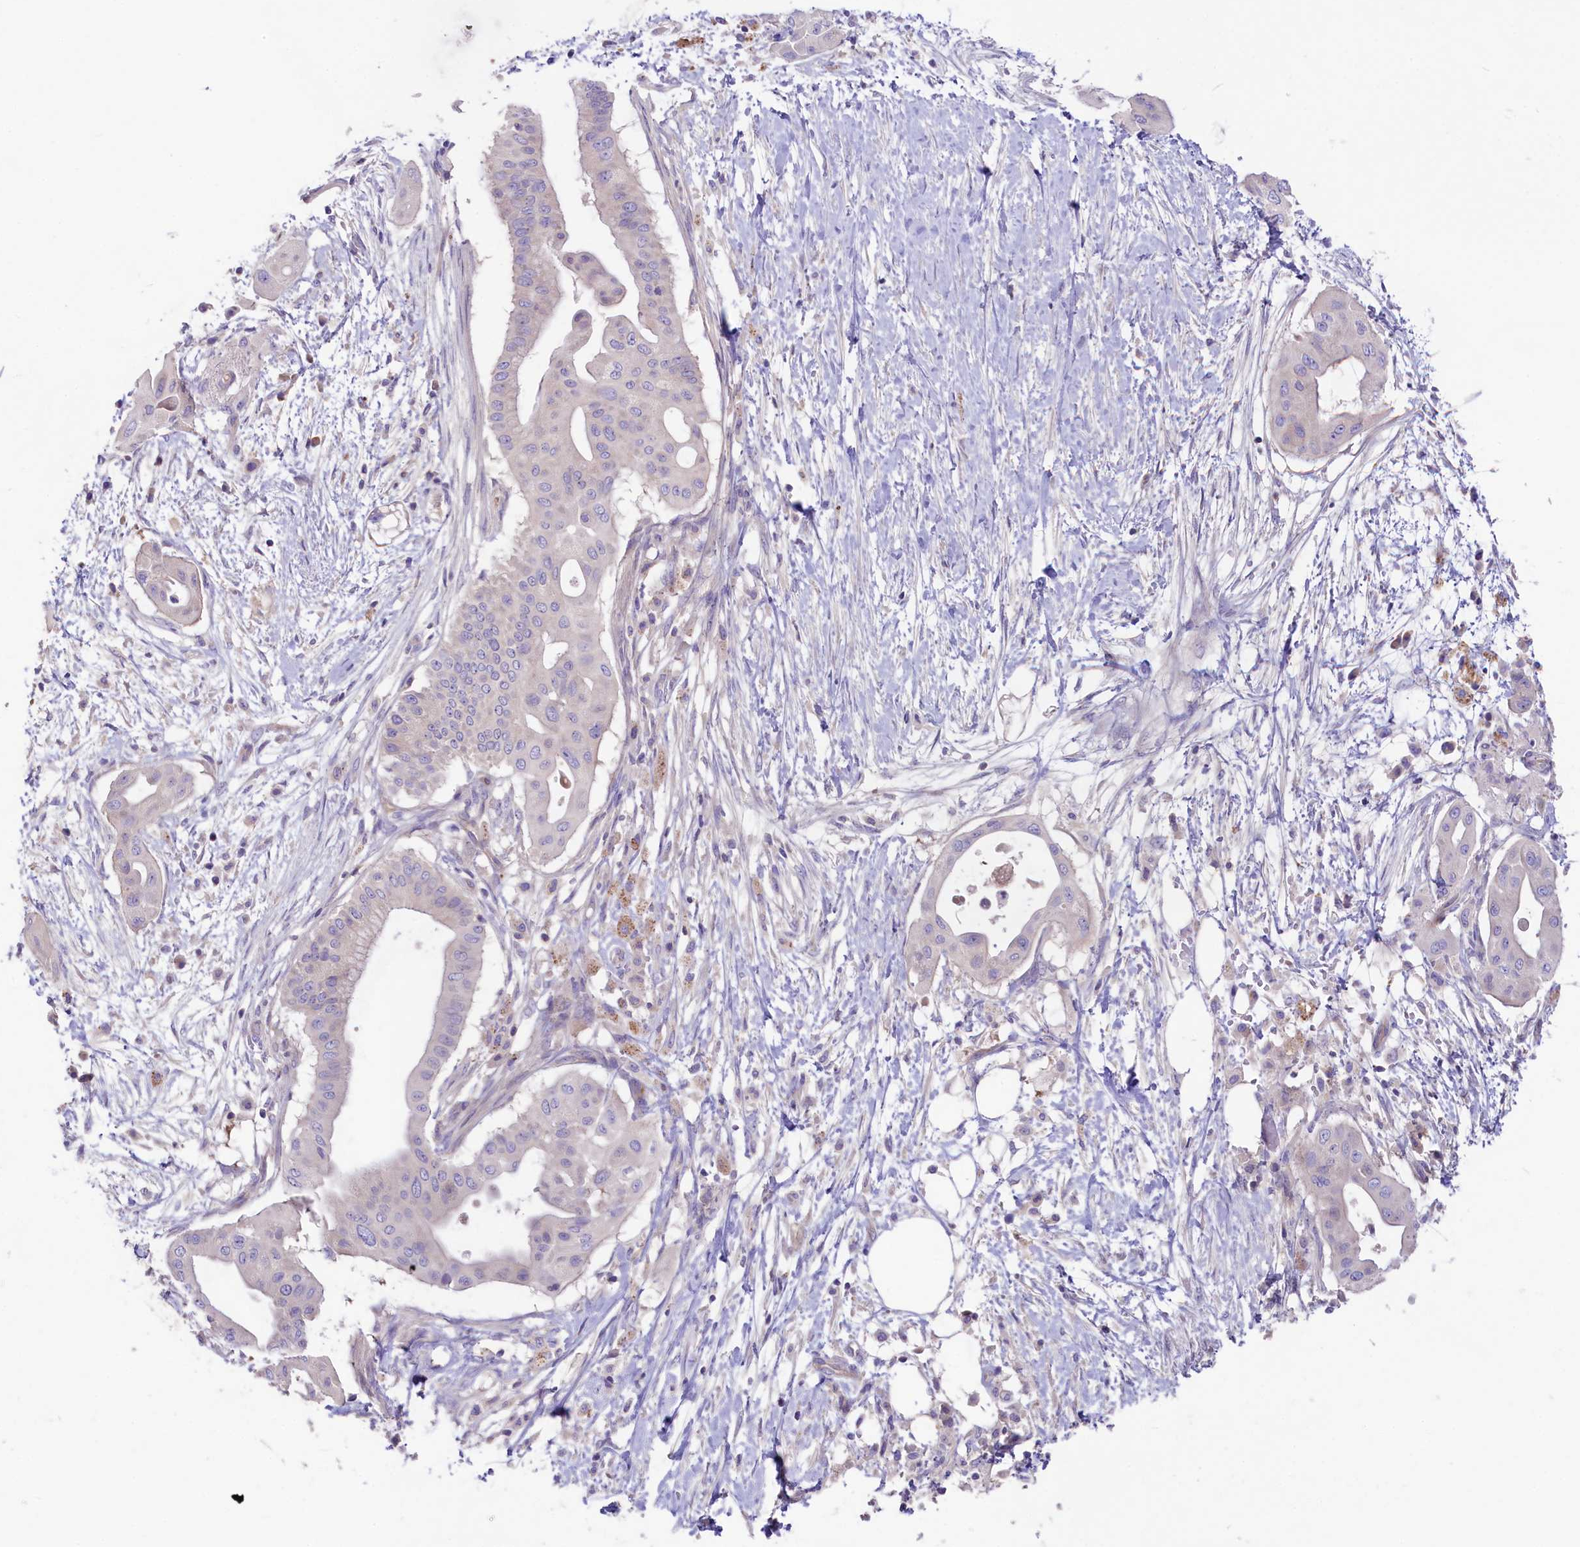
{"staining": {"intensity": "negative", "quantity": "none", "location": "none"}, "tissue": "pancreatic cancer", "cell_type": "Tumor cells", "image_type": "cancer", "snomed": [{"axis": "morphology", "description": "Adenocarcinoma, NOS"}, {"axis": "topography", "description": "Pancreas"}], "caption": "DAB (3,3'-diaminobenzidine) immunohistochemical staining of human pancreatic cancer (adenocarcinoma) reveals no significant staining in tumor cells.", "gene": "CD99L2", "patient": {"sex": "male", "age": 68}}